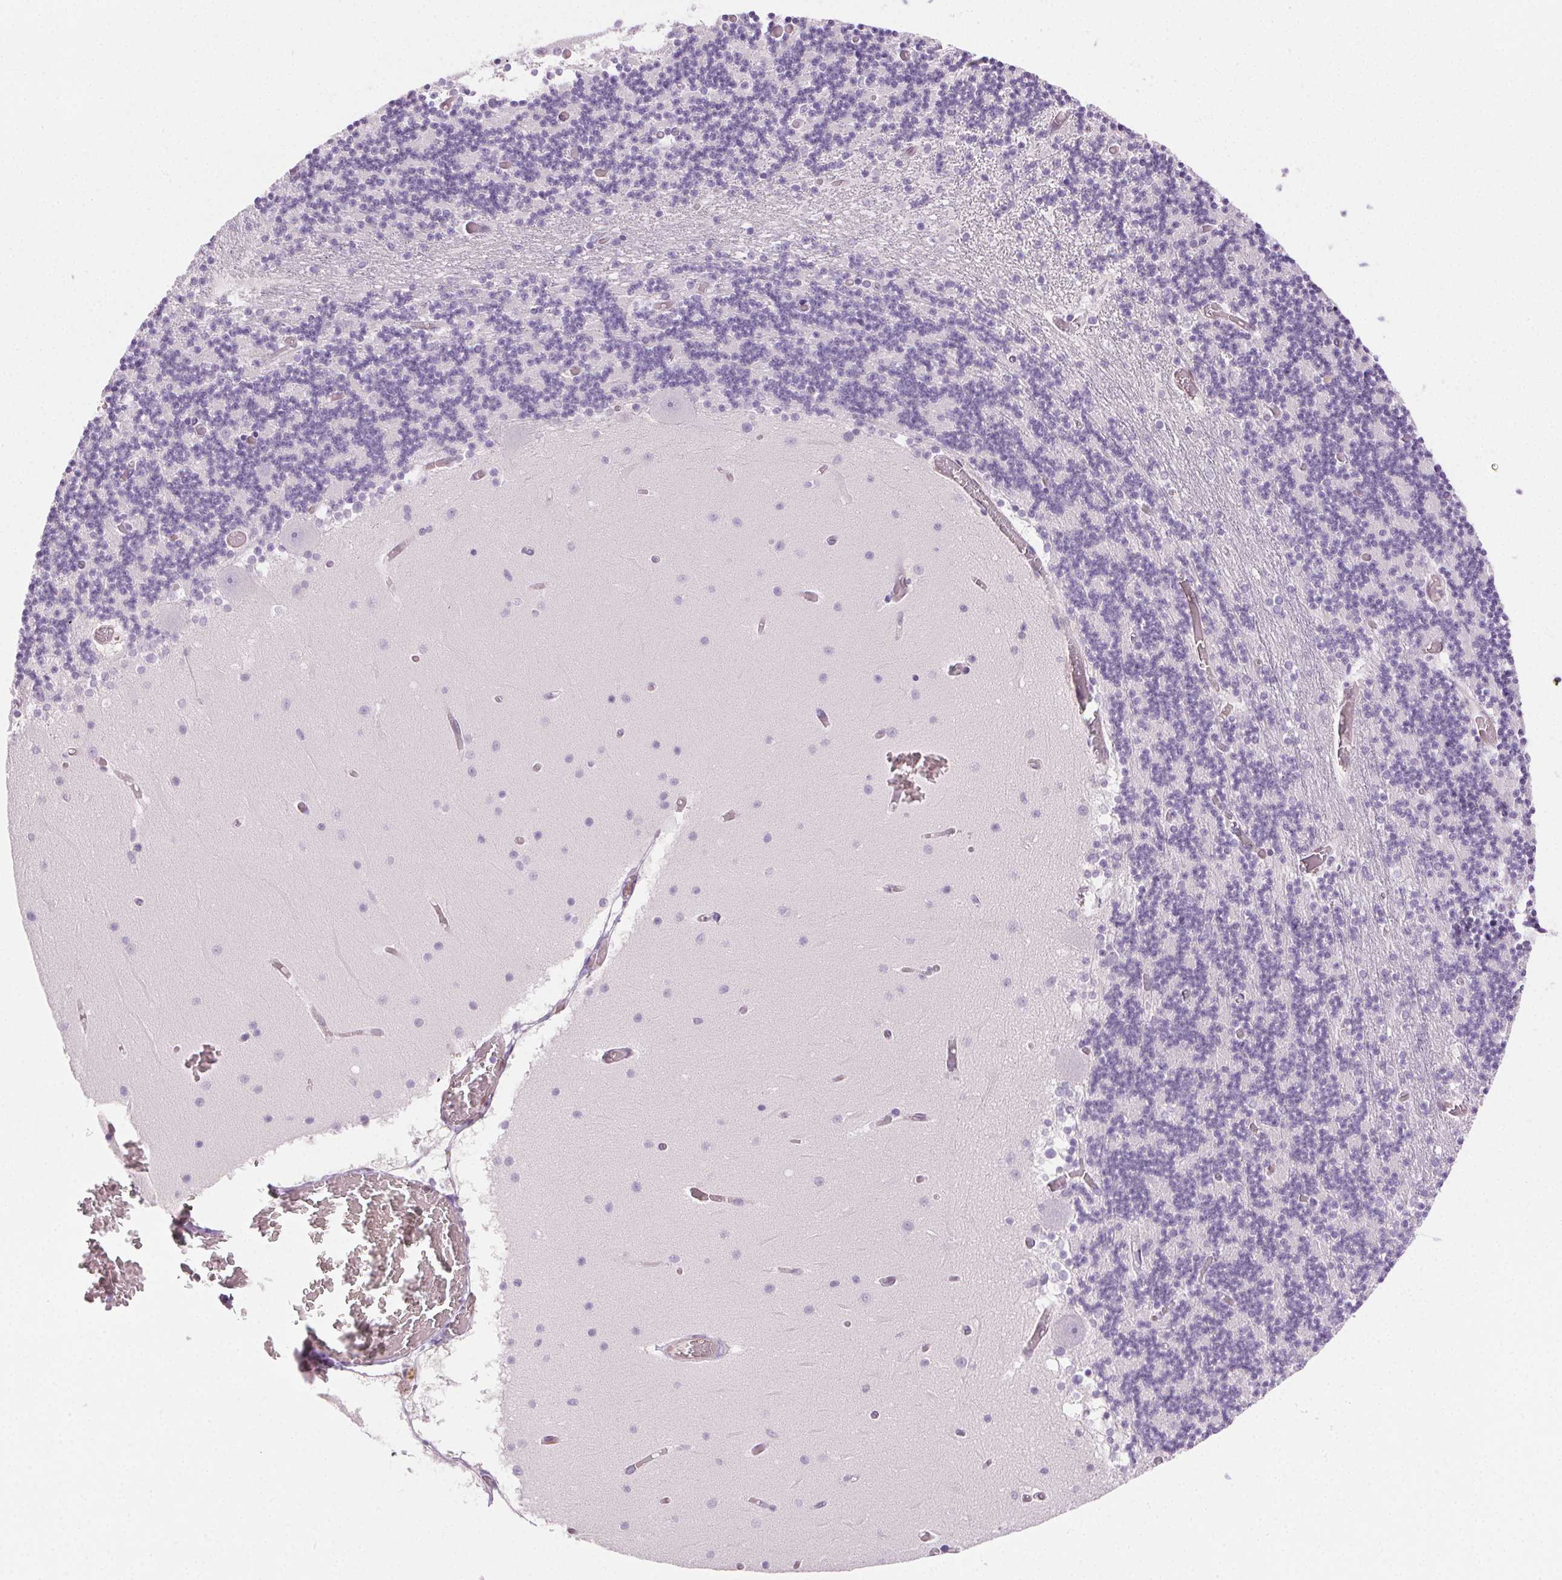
{"staining": {"intensity": "negative", "quantity": "none", "location": "none"}, "tissue": "cerebellum", "cell_type": "Cells in granular layer", "image_type": "normal", "snomed": [{"axis": "morphology", "description": "Normal tissue, NOS"}, {"axis": "topography", "description": "Cerebellum"}], "caption": "Human cerebellum stained for a protein using immunohistochemistry (IHC) demonstrates no staining in cells in granular layer.", "gene": "TMEM45A", "patient": {"sex": "female", "age": 28}}